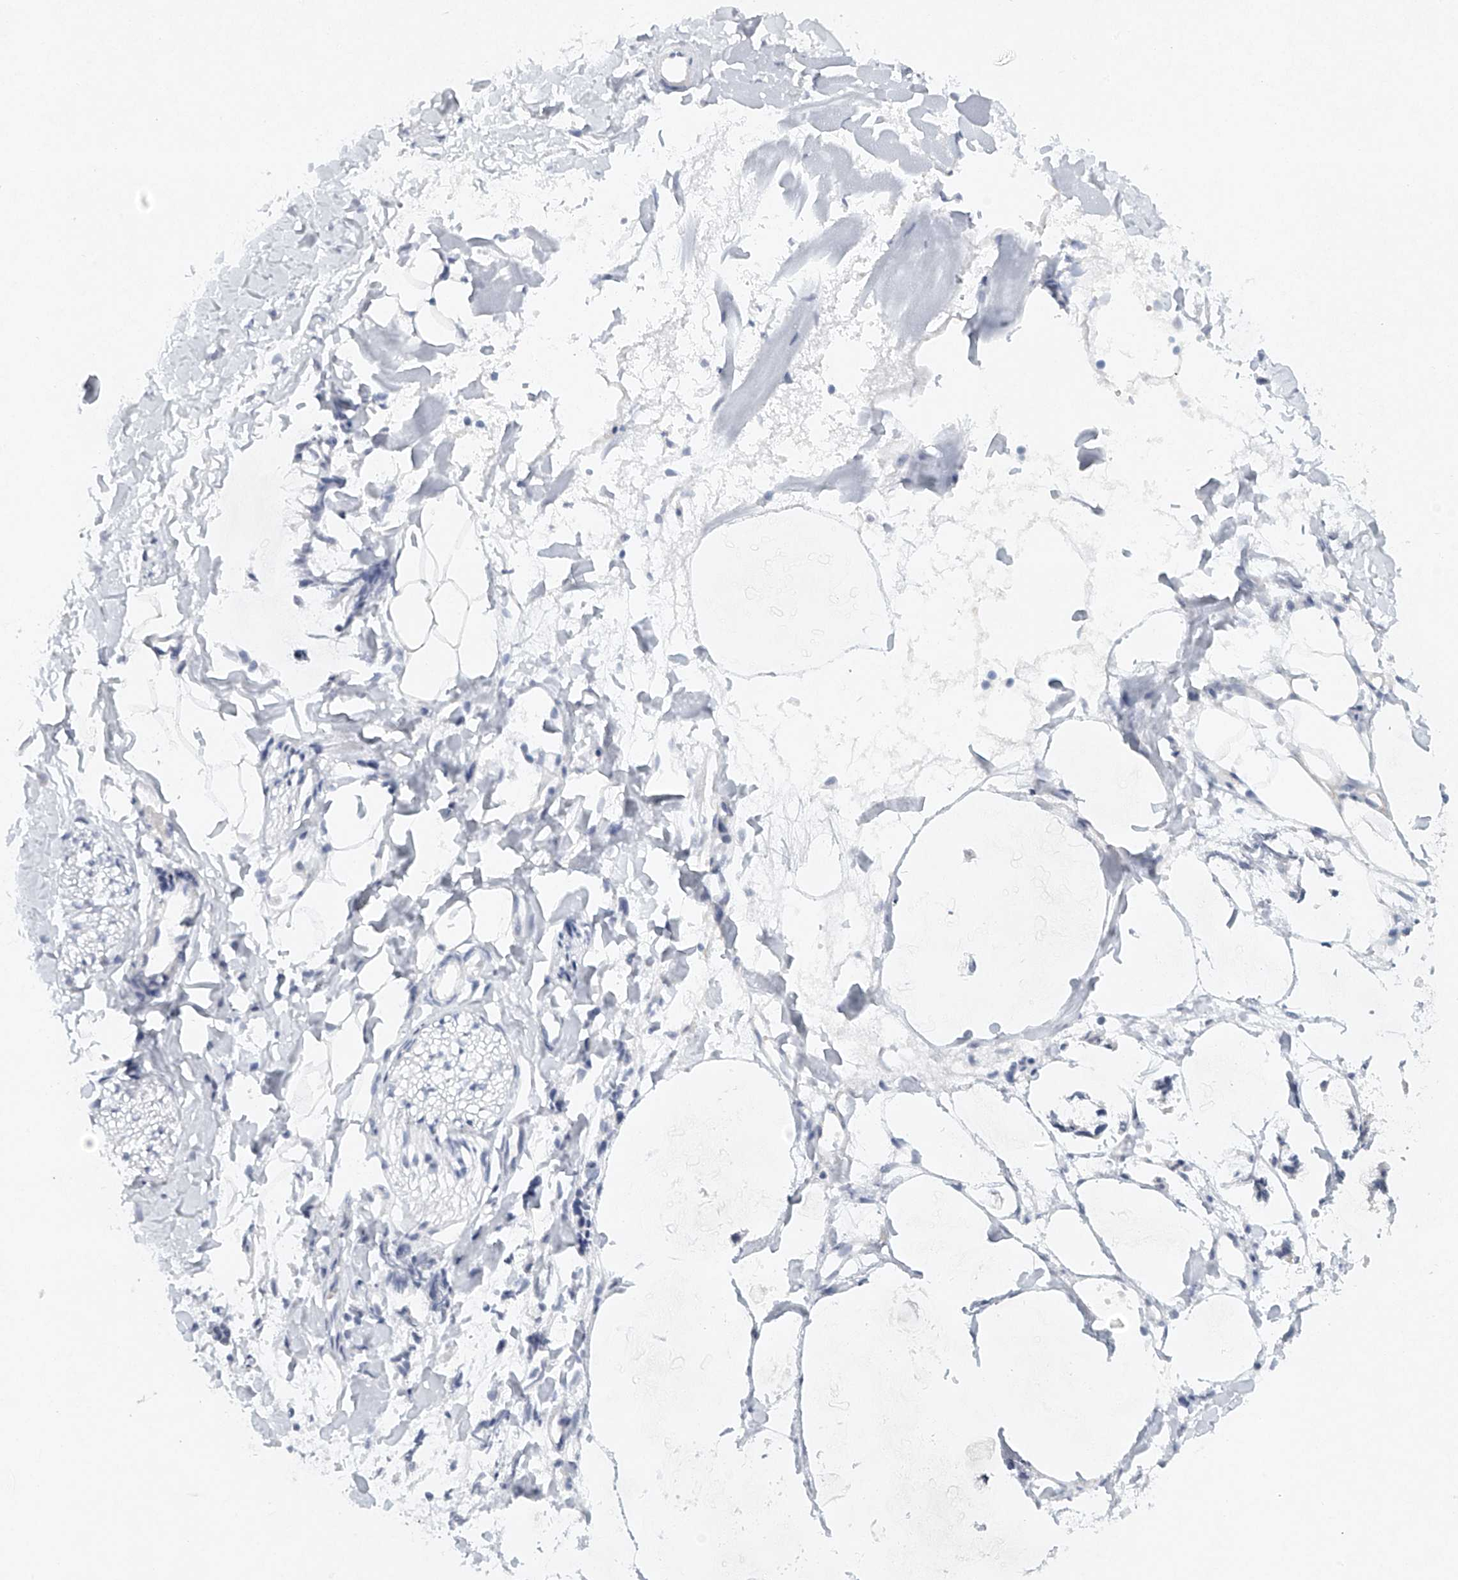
{"staining": {"intensity": "negative", "quantity": "none", "location": "none"}, "tissue": "adipose tissue", "cell_type": "Adipocytes", "image_type": "normal", "snomed": [{"axis": "morphology", "description": "Normal tissue, NOS"}, {"axis": "morphology", "description": "Adenocarcinoma, NOS"}, {"axis": "topography", "description": "Colon"}, {"axis": "topography", "description": "Peripheral nerve tissue"}], "caption": "The photomicrograph displays no staining of adipocytes in benign adipose tissue. (DAB immunohistochemistry (IHC), high magnification).", "gene": "FAT2", "patient": {"sex": "male", "age": 14}}